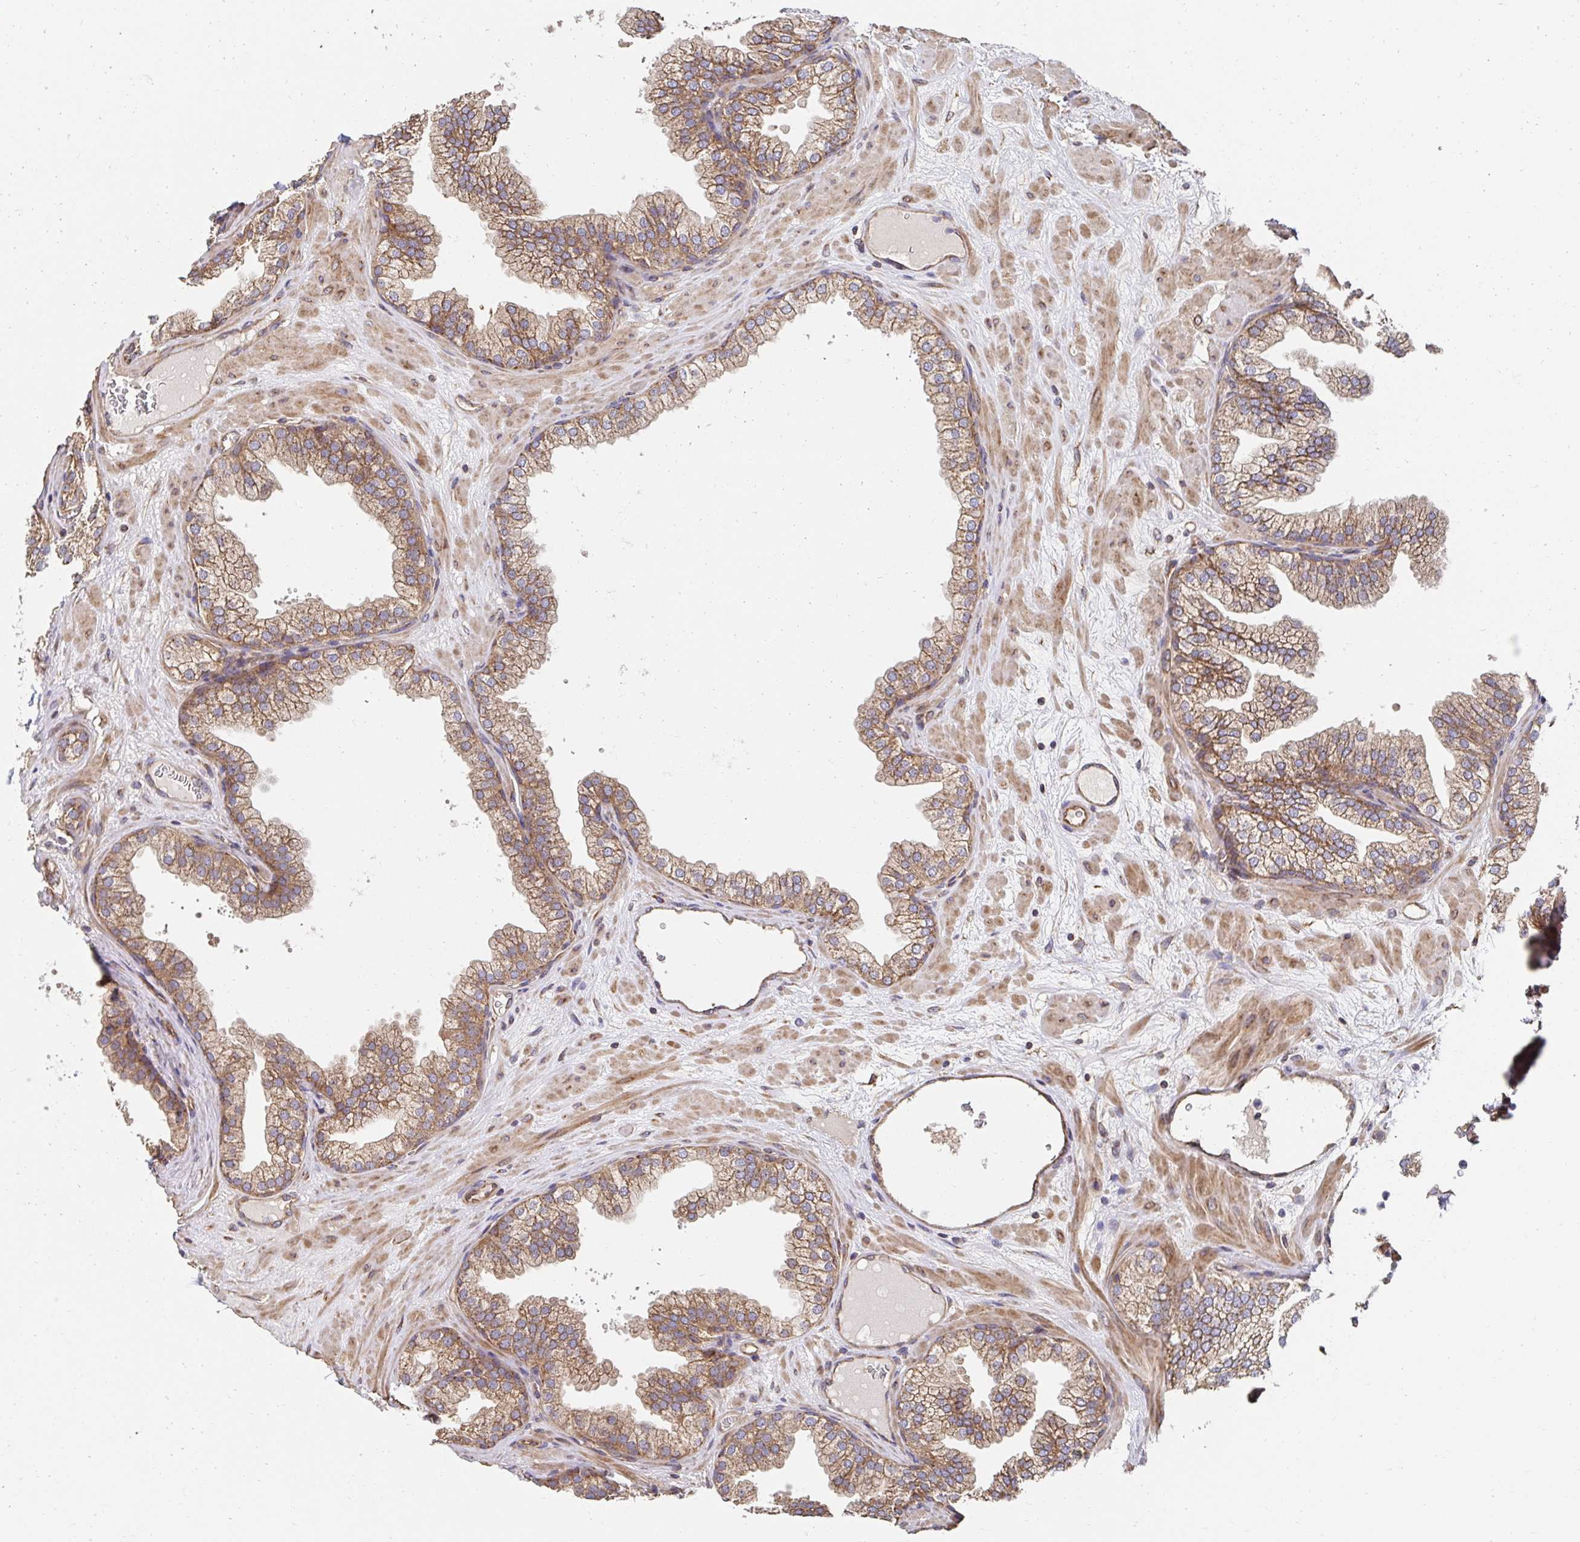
{"staining": {"intensity": "moderate", "quantity": ">75%", "location": "cytoplasmic/membranous"}, "tissue": "prostate", "cell_type": "Glandular cells", "image_type": "normal", "snomed": [{"axis": "morphology", "description": "Normal tissue, NOS"}, {"axis": "topography", "description": "Prostate"}], "caption": "Immunohistochemical staining of benign human prostate demonstrates medium levels of moderate cytoplasmic/membranous positivity in about >75% of glandular cells. The staining was performed using DAB, with brown indicating positive protein expression. Nuclei are stained blue with hematoxylin.", "gene": "APBB1", "patient": {"sex": "male", "age": 37}}